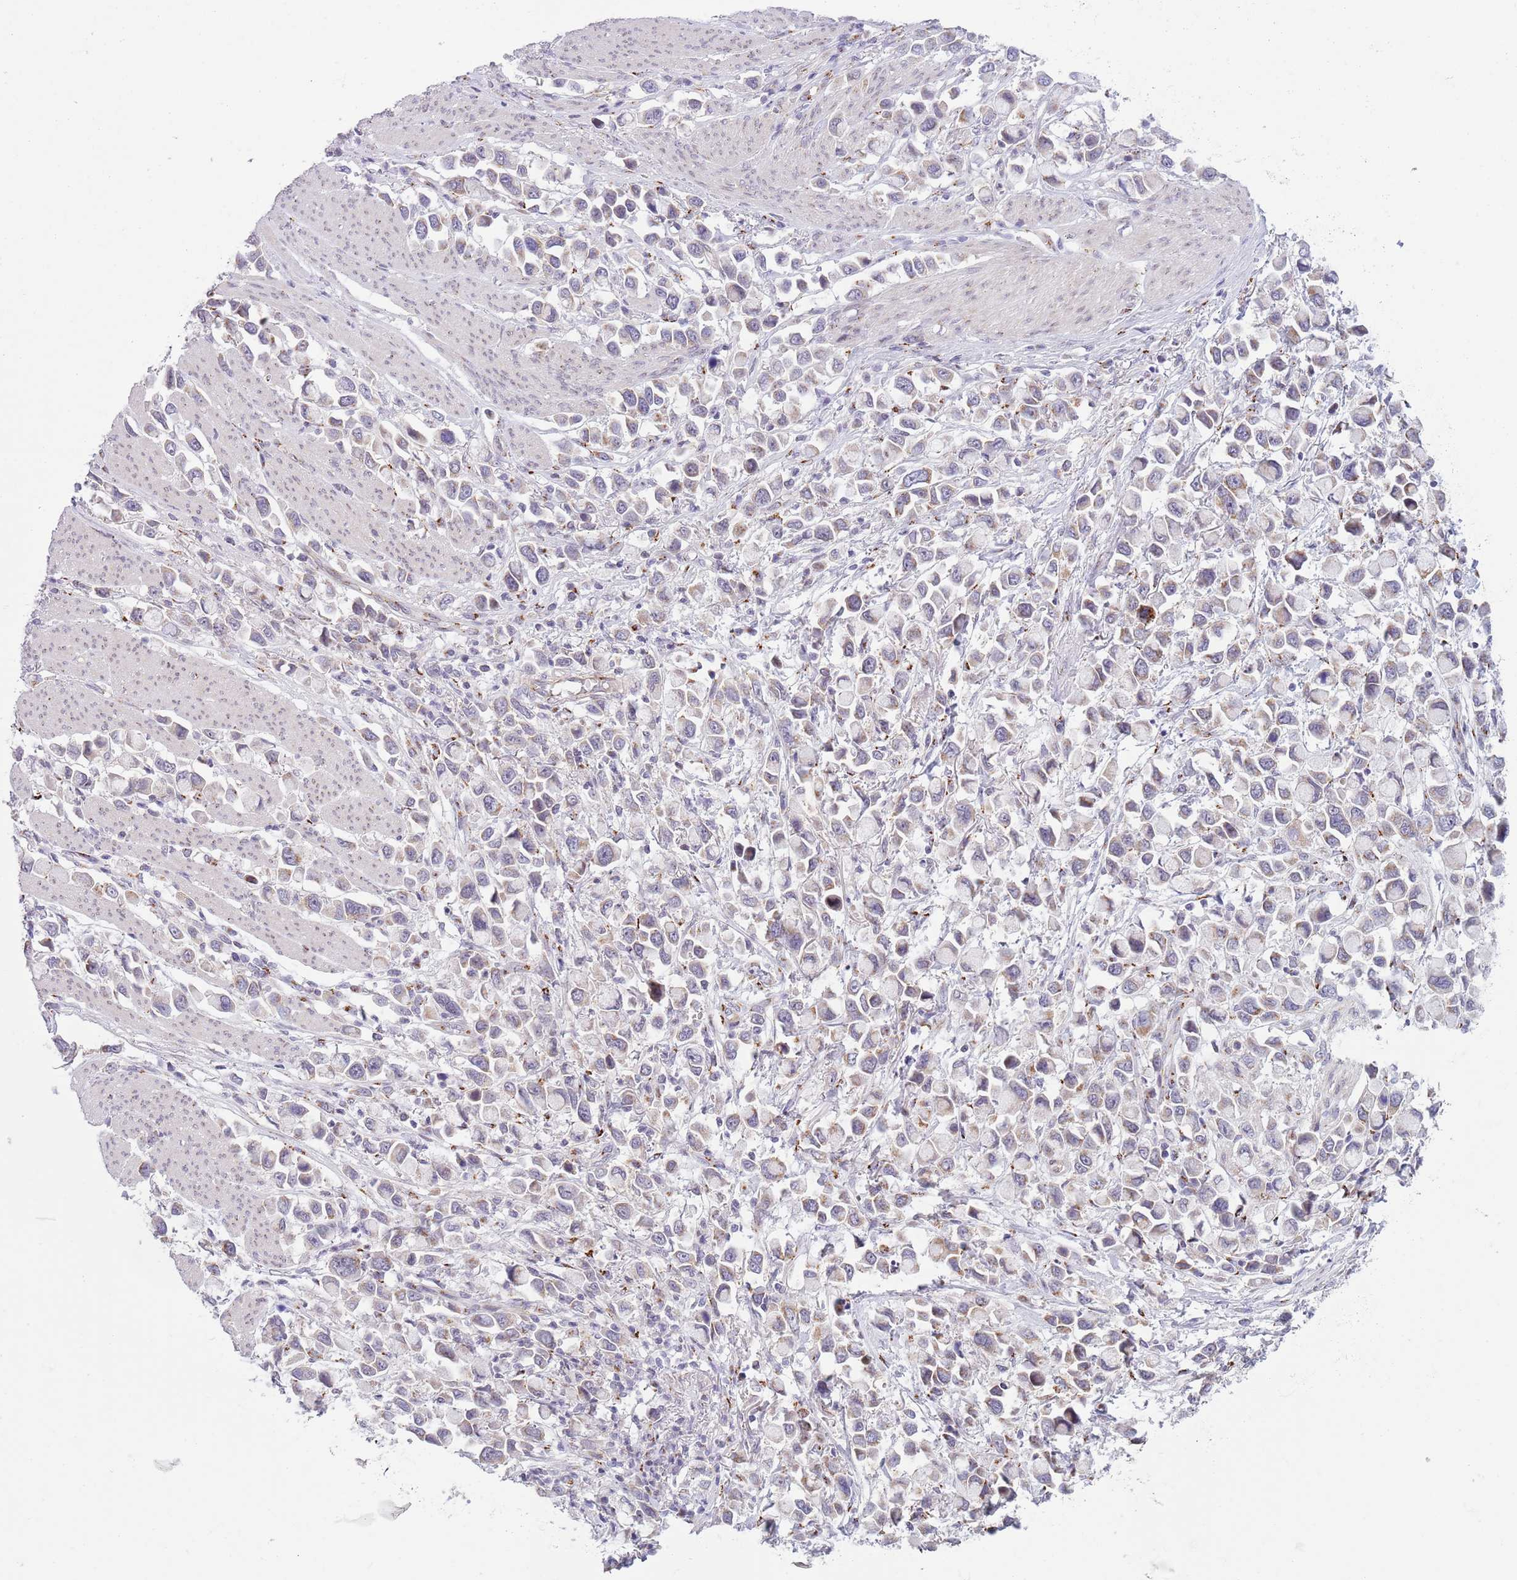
{"staining": {"intensity": "weak", "quantity": "<25%", "location": "cytoplasmic/membranous"}, "tissue": "stomach cancer", "cell_type": "Tumor cells", "image_type": "cancer", "snomed": [{"axis": "morphology", "description": "Adenocarcinoma, NOS"}, {"axis": "topography", "description": "Stomach"}], "caption": "A high-resolution photomicrograph shows immunohistochemistry staining of stomach cancer (adenocarcinoma), which demonstrates no significant expression in tumor cells.", "gene": "C20orf96", "patient": {"sex": "female", "age": 81}}